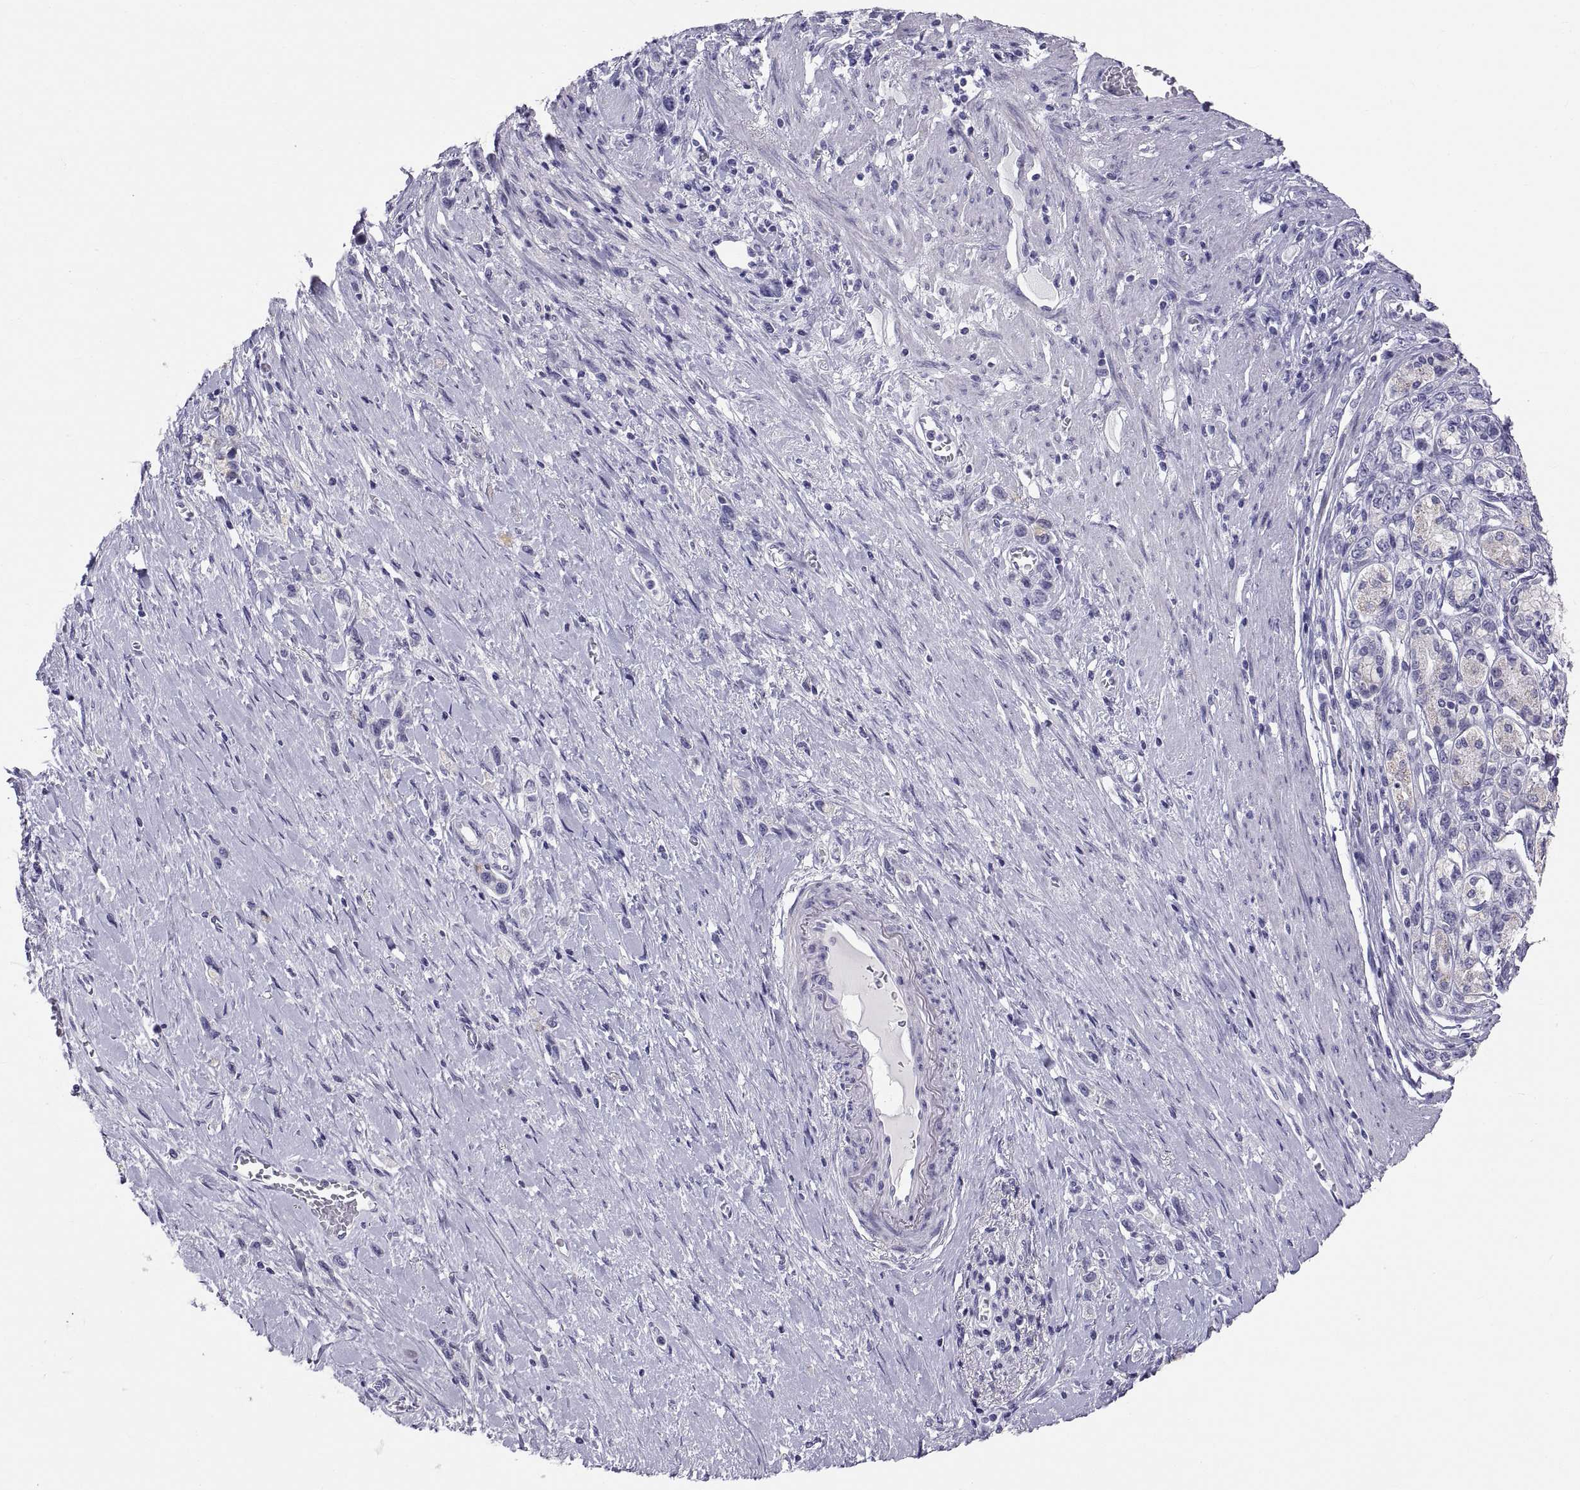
{"staining": {"intensity": "negative", "quantity": "none", "location": "none"}, "tissue": "stomach cancer", "cell_type": "Tumor cells", "image_type": "cancer", "snomed": [{"axis": "morphology", "description": "Normal tissue, NOS"}, {"axis": "morphology", "description": "Adenocarcinoma, NOS"}, {"axis": "morphology", "description": "Adenocarcinoma, High grade"}, {"axis": "topography", "description": "Stomach, upper"}, {"axis": "topography", "description": "Stomach"}], "caption": "Adenocarcinoma (stomach) was stained to show a protein in brown. There is no significant positivity in tumor cells.", "gene": "FAM170A", "patient": {"sex": "female", "age": 65}}